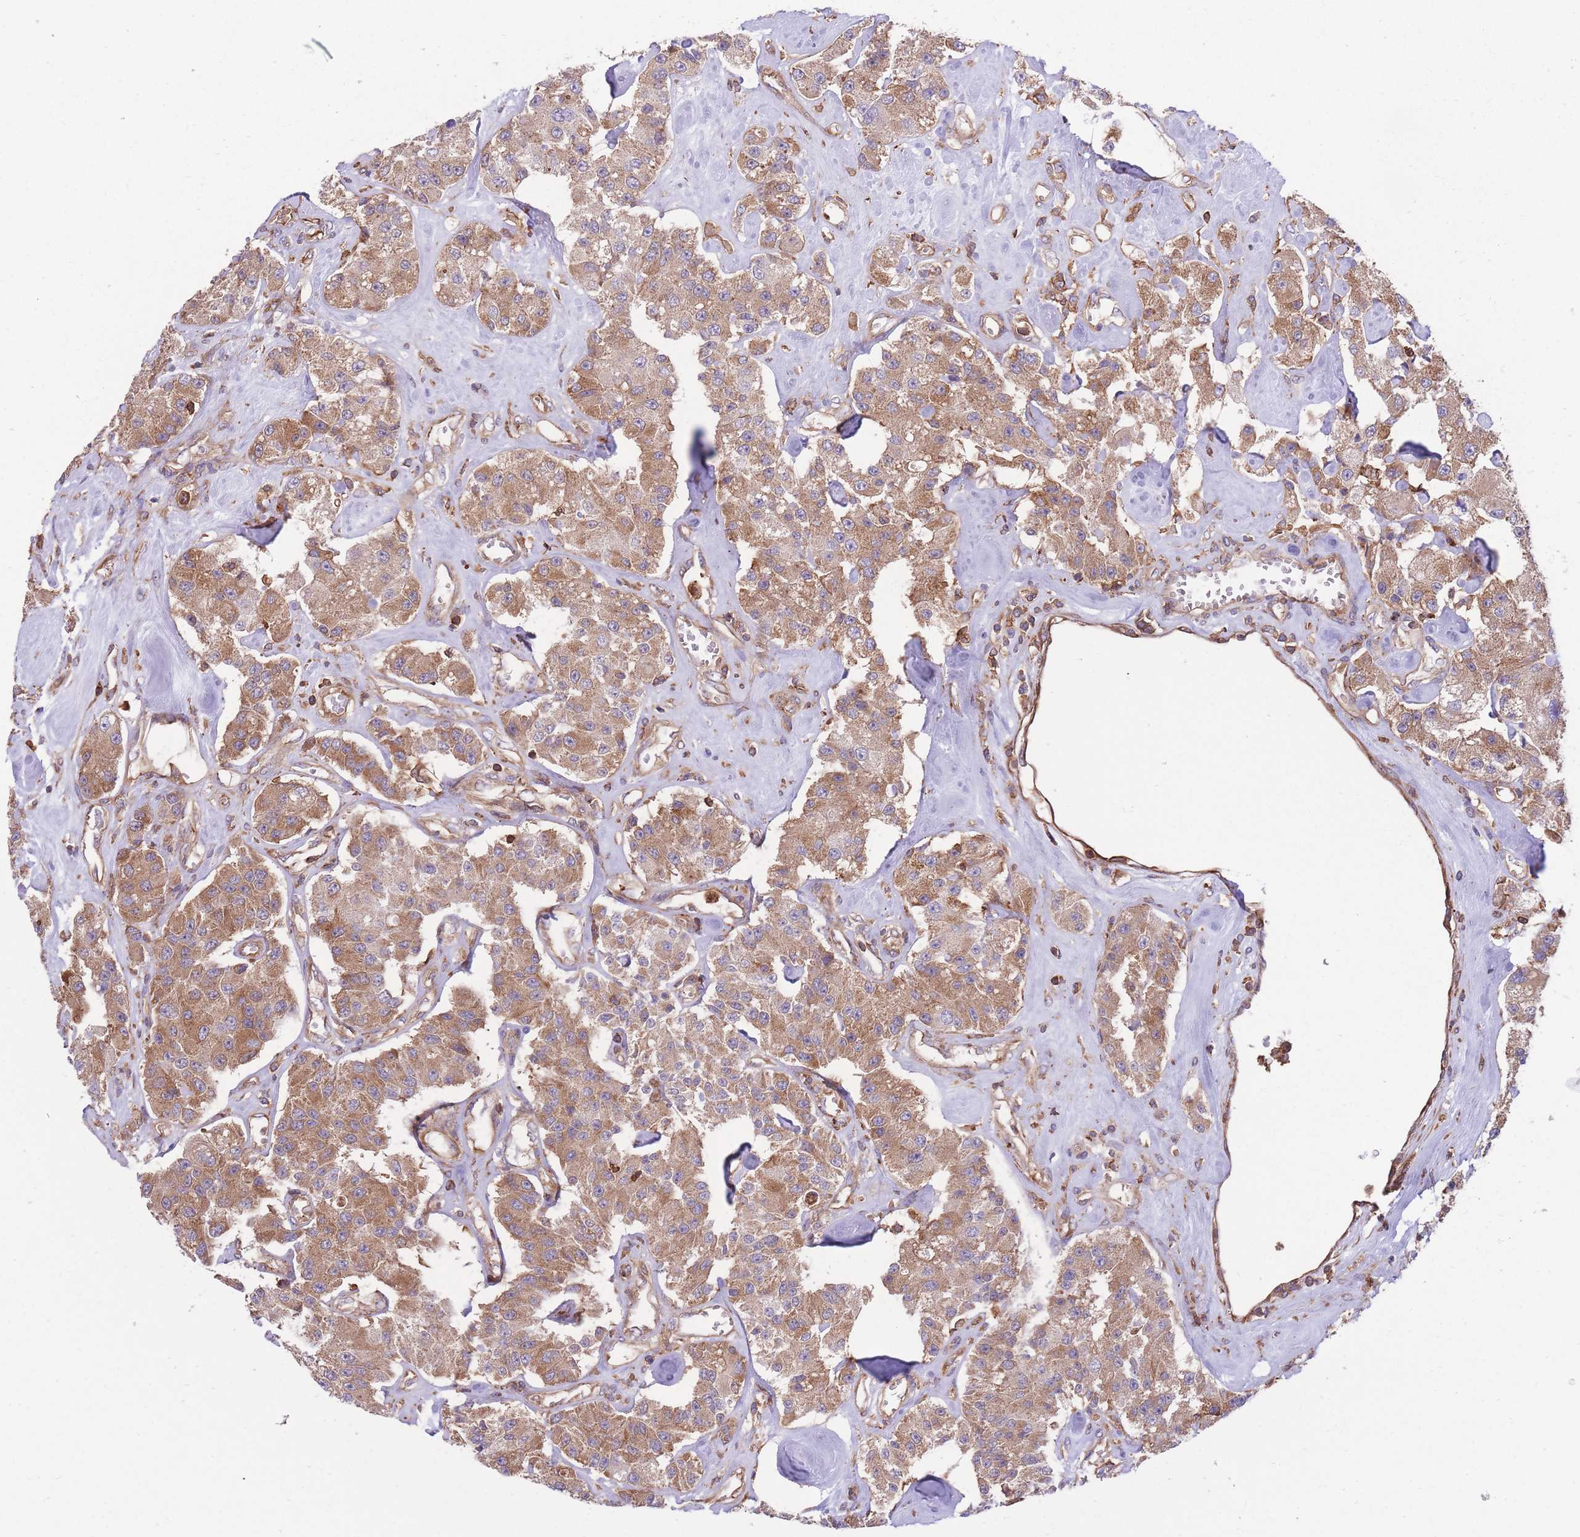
{"staining": {"intensity": "moderate", "quantity": ">75%", "location": "cytoplasmic/membranous"}, "tissue": "carcinoid", "cell_type": "Tumor cells", "image_type": "cancer", "snomed": [{"axis": "morphology", "description": "Carcinoid, malignant, NOS"}, {"axis": "topography", "description": "Pancreas"}], "caption": "Protein staining by immunohistochemistry shows moderate cytoplasmic/membranous expression in about >75% of tumor cells in carcinoid (malignant).", "gene": "LRRN4CL", "patient": {"sex": "male", "age": 41}}